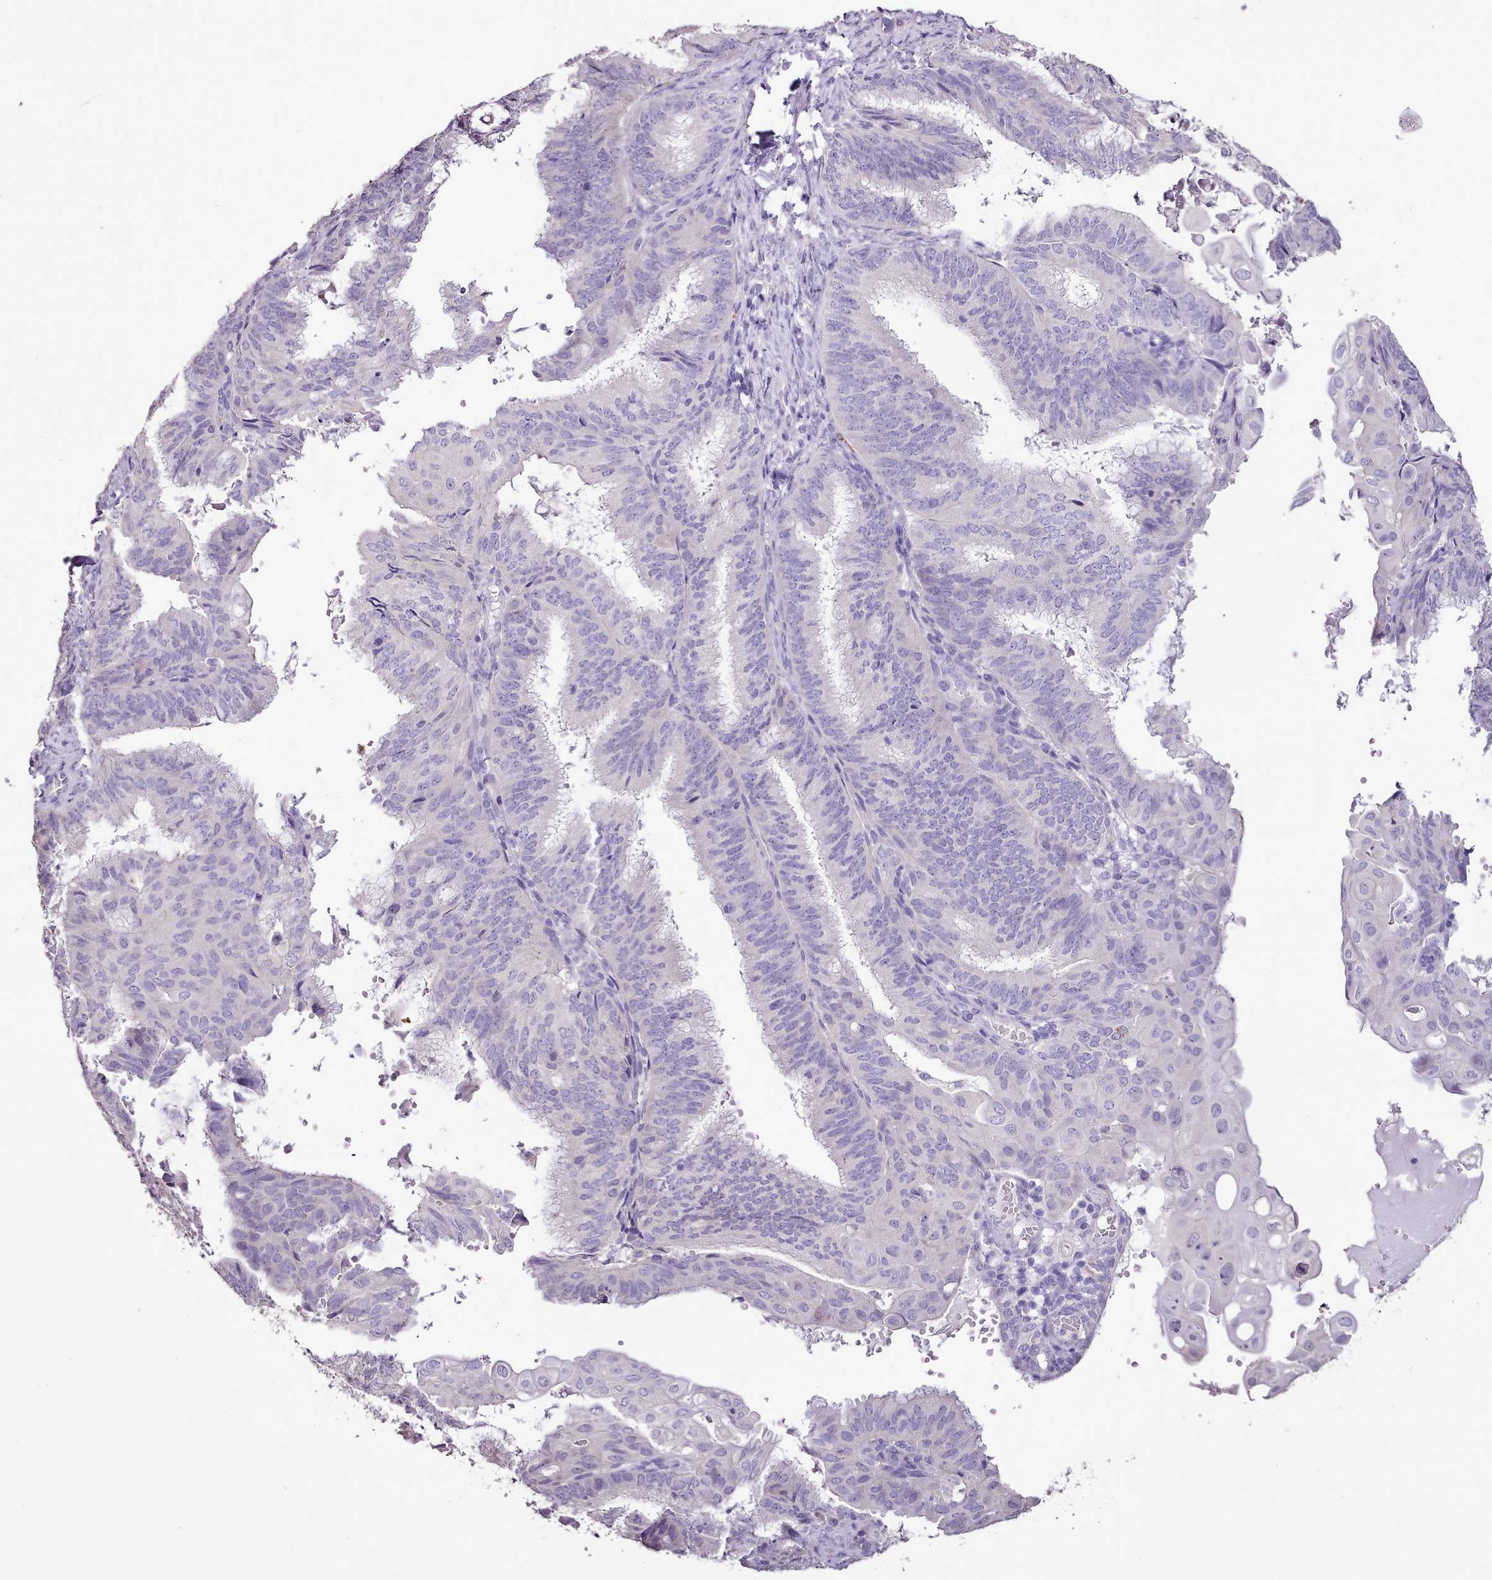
{"staining": {"intensity": "negative", "quantity": "none", "location": "none"}, "tissue": "endometrial cancer", "cell_type": "Tumor cells", "image_type": "cancer", "snomed": [{"axis": "morphology", "description": "Adenocarcinoma, NOS"}, {"axis": "topography", "description": "Endometrium"}], "caption": "A photomicrograph of endometrial cancer (adenocarcinoma) stained for a protein demonstrates no brown staining in tumor cells.", "gene": "BLOC1S2", "patient": {"sex": "female", "age": 49}}